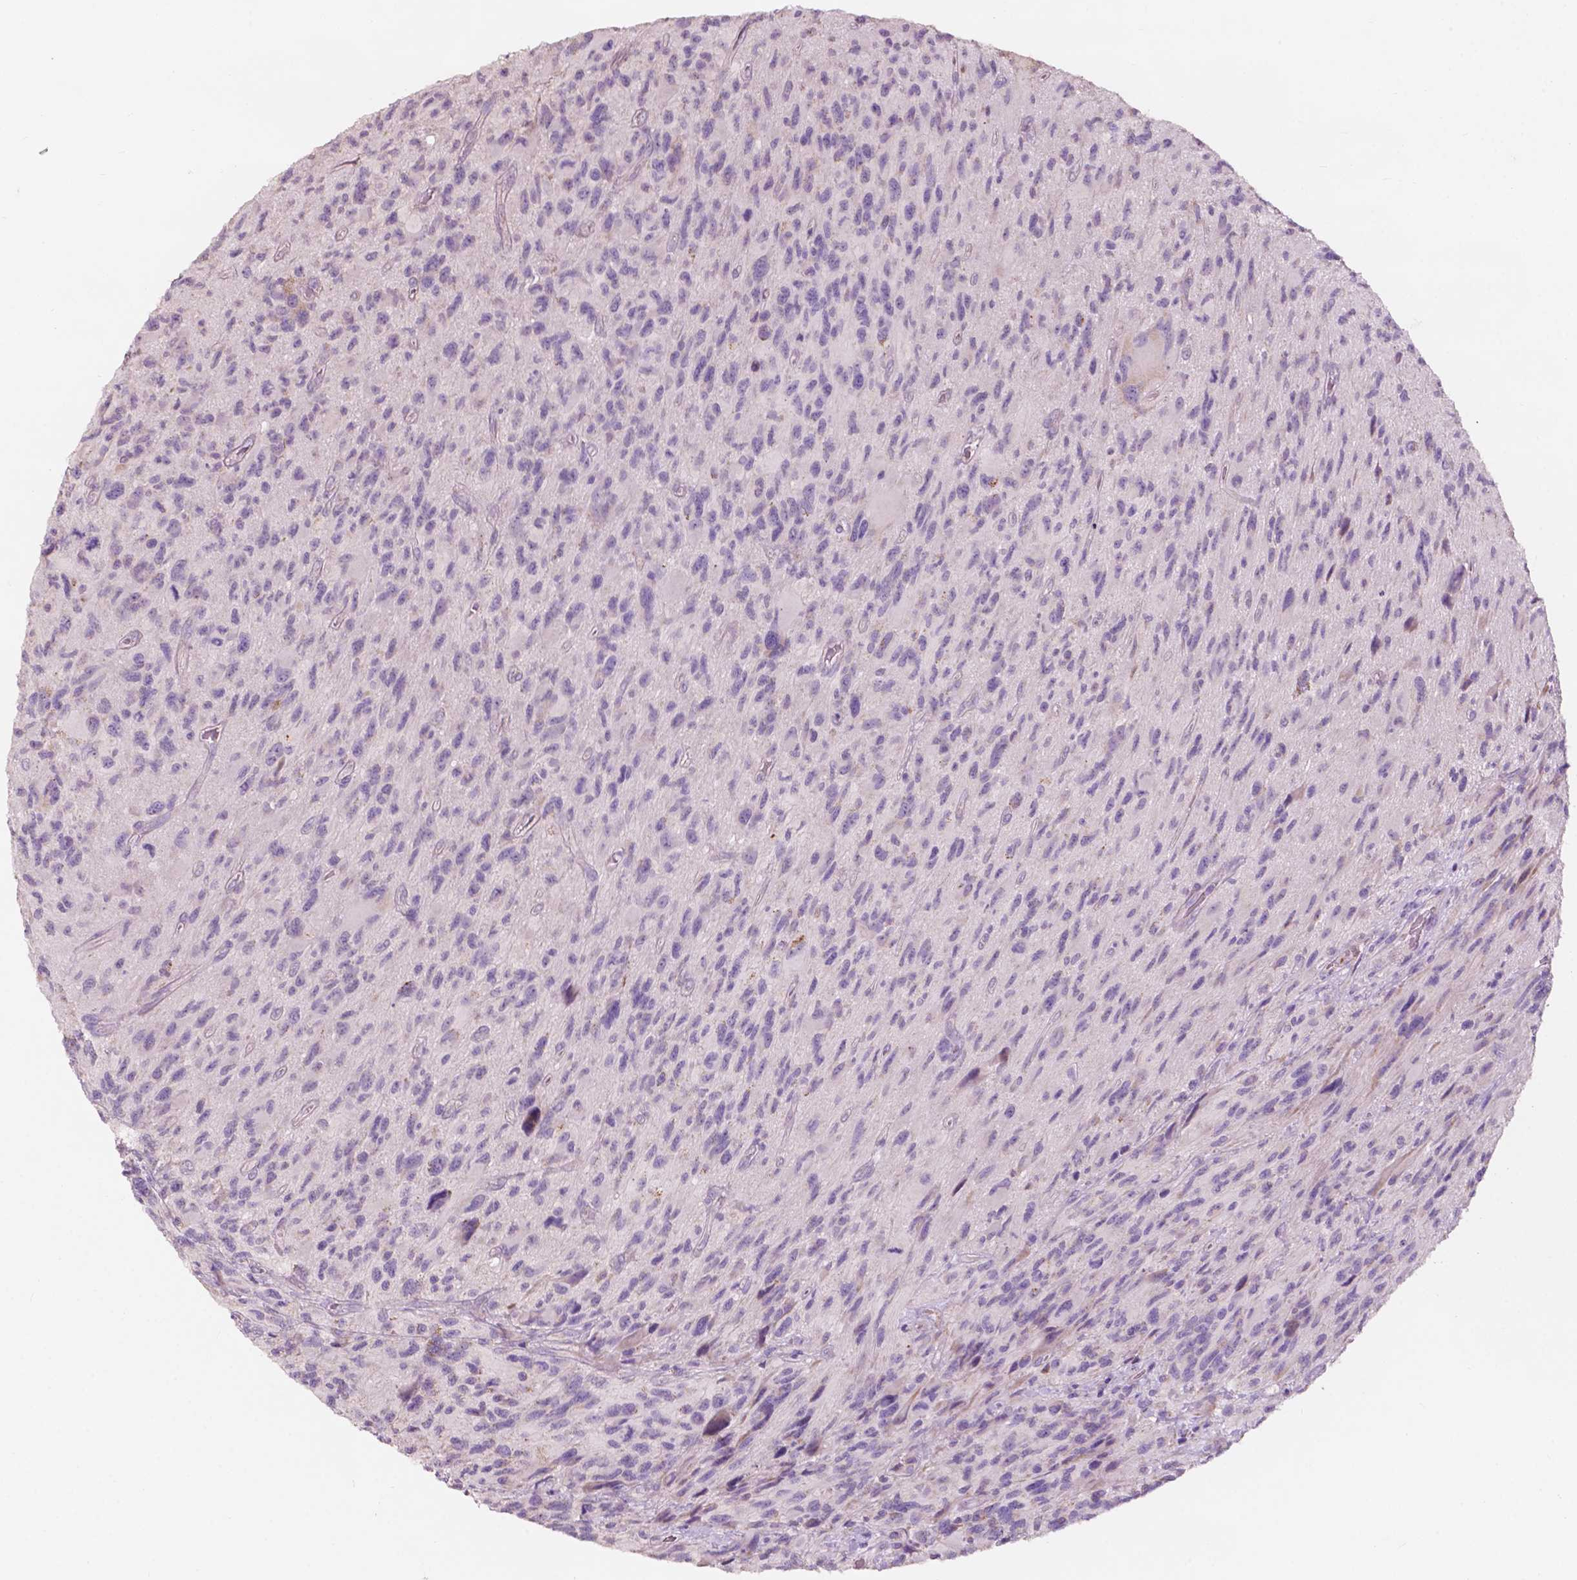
{"staining": {"intensity": "negative", "quantity": "none", "location": "none"}, "tissue": "glioma", "cell_type": "Tumor cells", "image_type": "cancer", "snomed": [{"axis": "morphology", "description": "Glioma, malignant, NOS"}, {"axis": "morphology", "description": "Glioma, malignant, High grade"}, {"axis": "topography", "description": "Brain"}], "caption": "Immunohistochemistry photomicrograph of human glioma stained for a protein (brown), which displays no positivity in tumor cells.", "gene": "NDUFS1", "patient": {"sex": "female", "age": 71}}